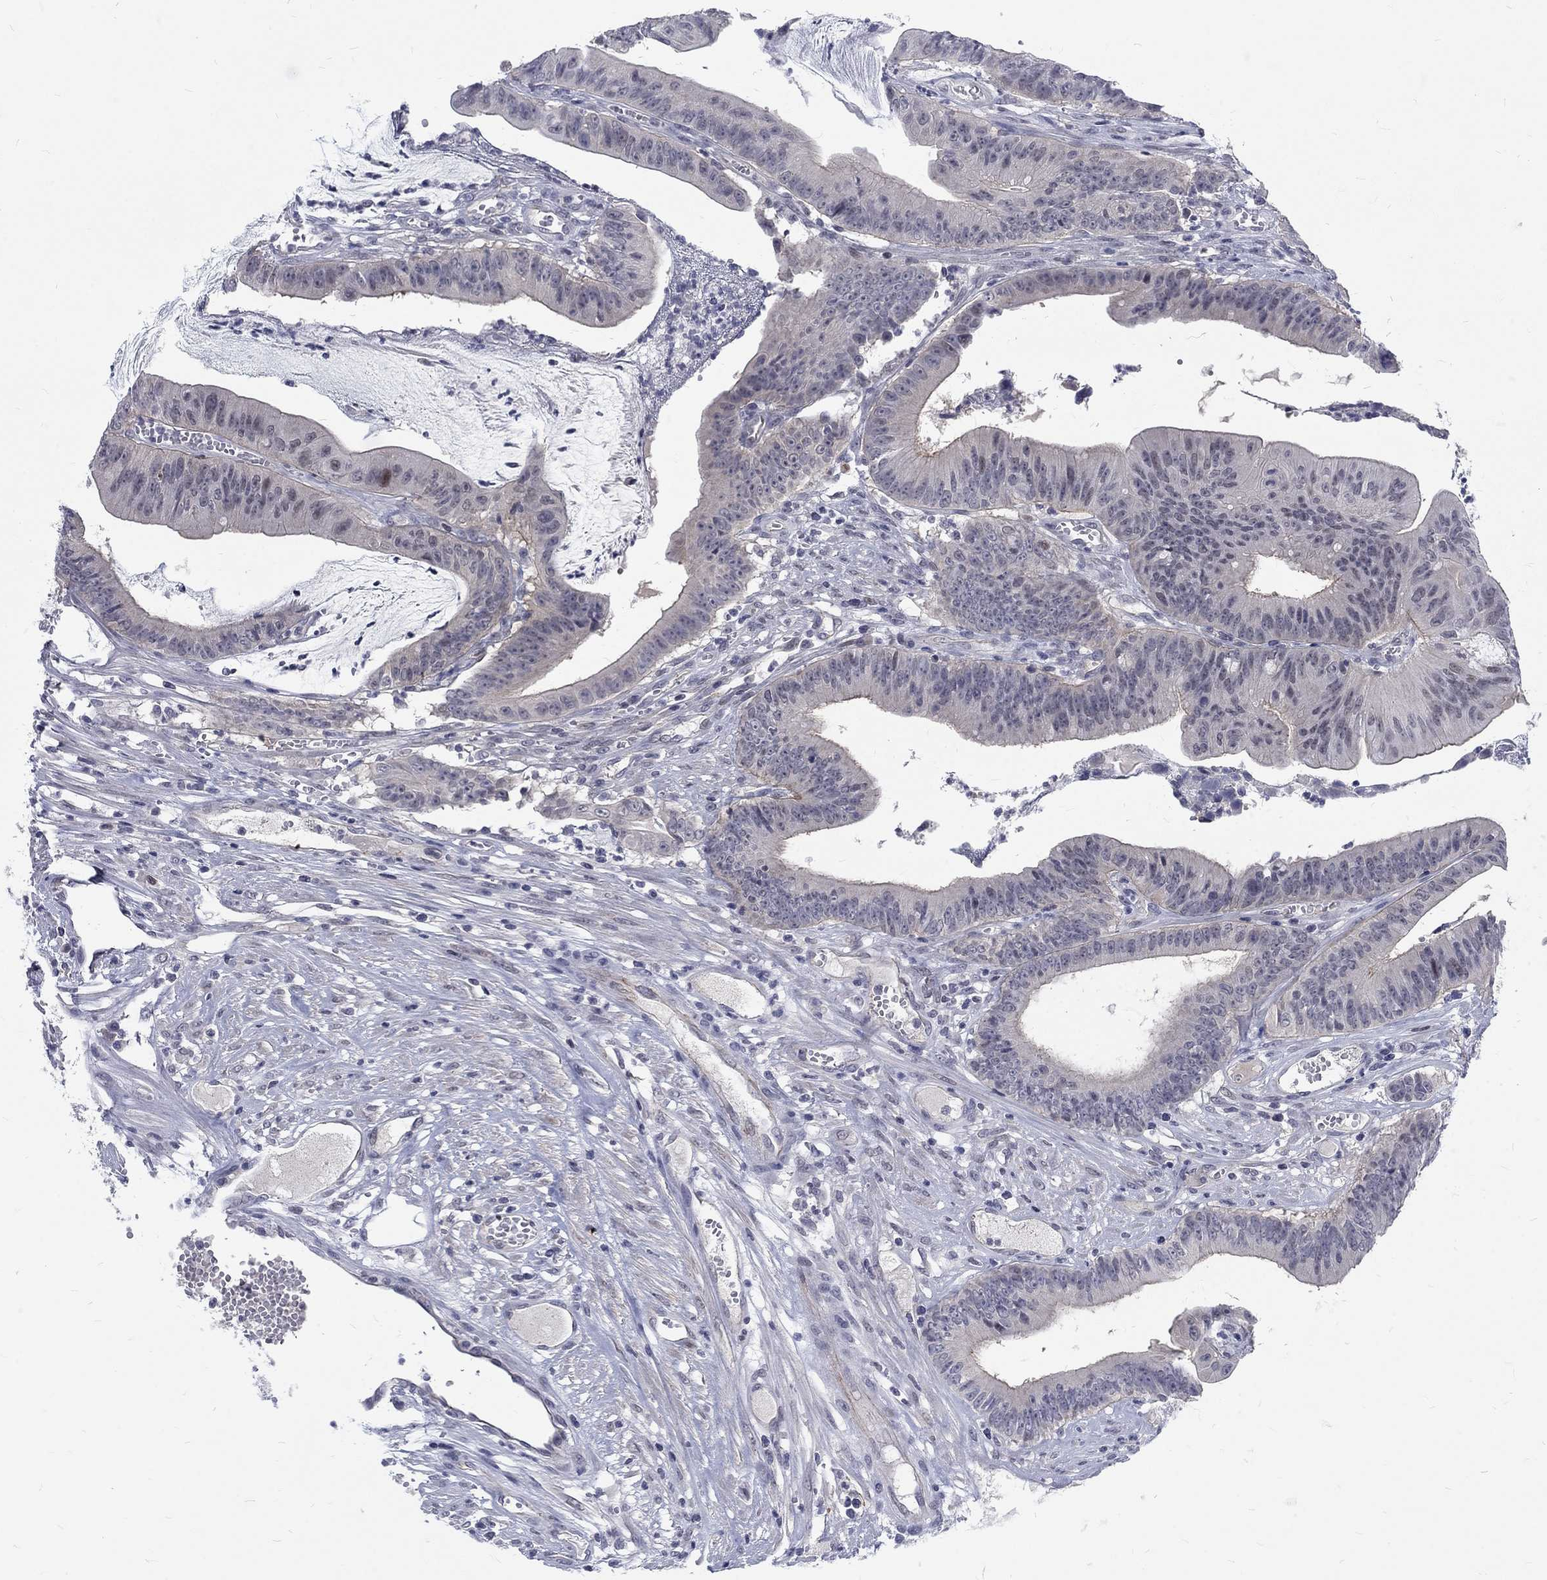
{"staining": {"intensity": "negative", "quantity": "none", "location": "none"}, "tissue": "colorectal cancer", "cell_type": "Tumor cells", "image_type": "cancer", "snomed": [{"axis": "morphology", "description": "Adenocarcinoma, NOS"}, {"axis": "topography", "description": "Colon"}], "caption": "Tumor cells are negative for brown protein staining in colorectal cancer.", "gene": "PHKA1", "patient": {"sex": "female", "age": 69}}